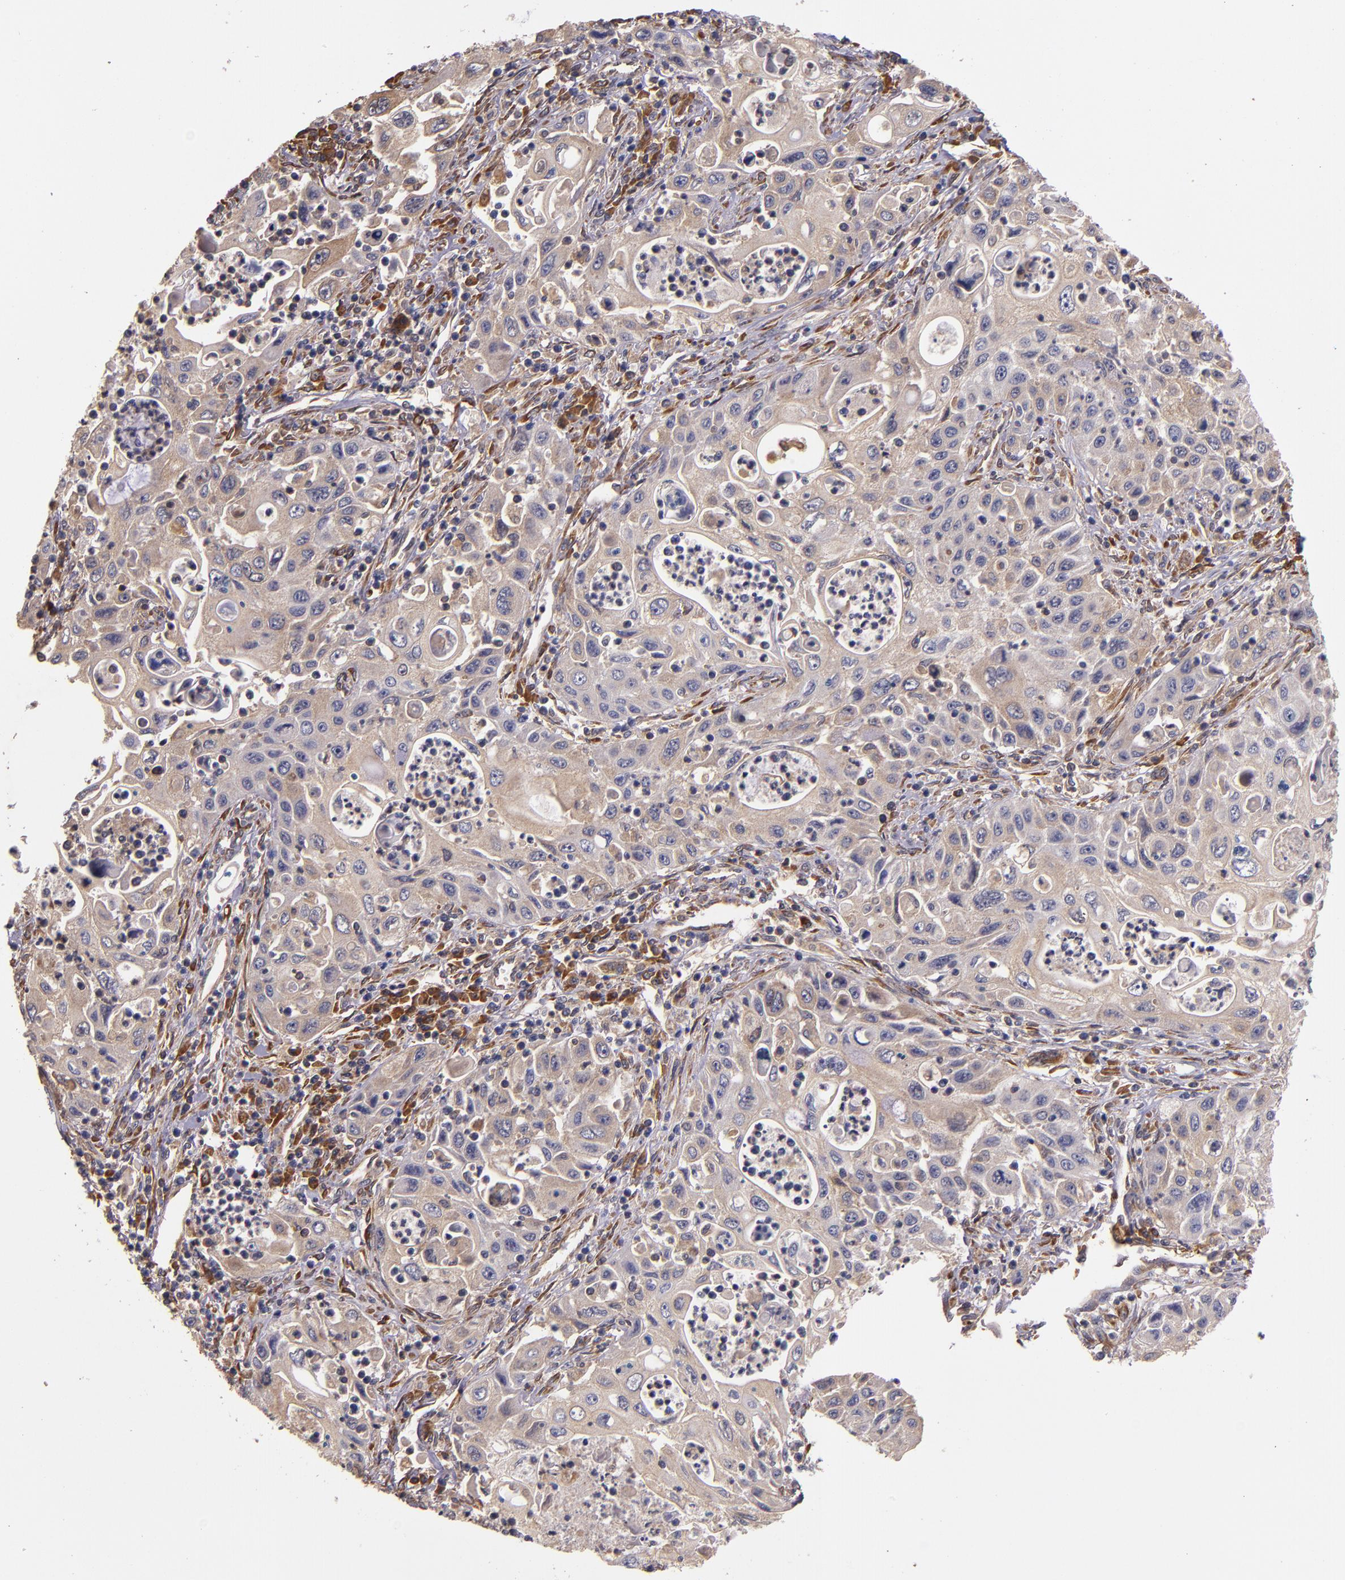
{"staining": {"intensity": "weak", "quantity": ">75%", "location": "cytoplasmic/membranous"}, "tissue": "pancreatic cancer", "cell_type": "Tumor cells", "image_type": "cancer", "snomed": [{"axis": "morphology", "description": "Adenocarcinoma, NOS"}, {"axis": "topography", "description": "Pancreas"}], "caption": "This photomicrograph demonstrates immunohistochemistry (IHC) staining of pancreatic cancer (adenocarcinoma), with low weak cytoplasmic/membranous positivity in approximately >75% of tumor cells.", "gene": "PRAF2", "patient": {"sex": "male", "age": 70}}